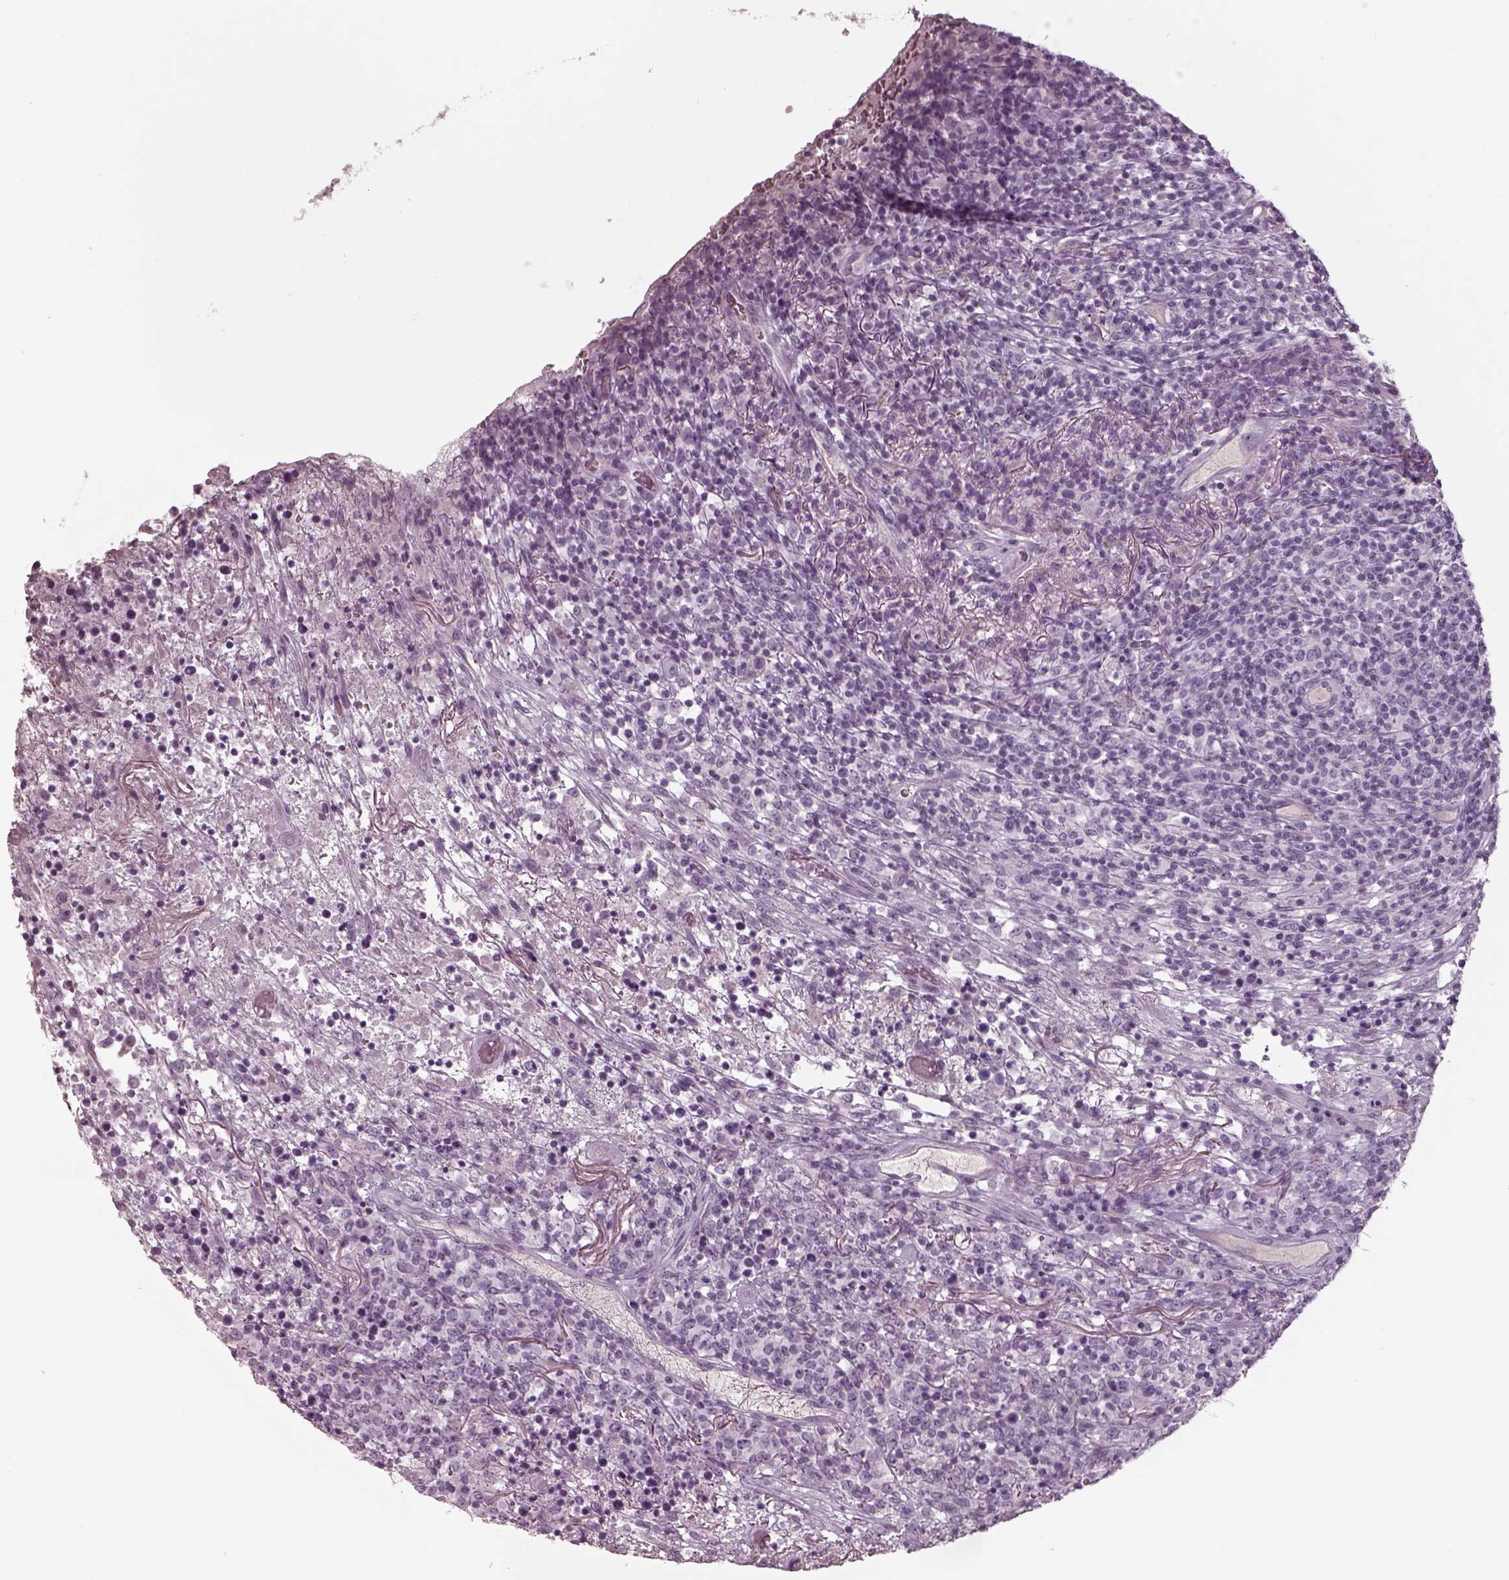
{"staining": {"intensity": "negative", "quantity": "none", "location": "none"}, "tissue": "lymphoma", "cell_type": "Tumor cells", "image_type": "cancer", "snomed": [{"axis": "morphology", "description": "Malignant lymphoma, non-Hodgkin's type, High grade"}, {"axis": "topography", "description": "Lung"}], "caption": "Histopathology image shows no significant protein staining in tumor cells of malignant lymphoma, non-Hodgkin's type (high-grade).", "gene": "SEPTIN14", "patient": {"sex": "male", "age": 79}}